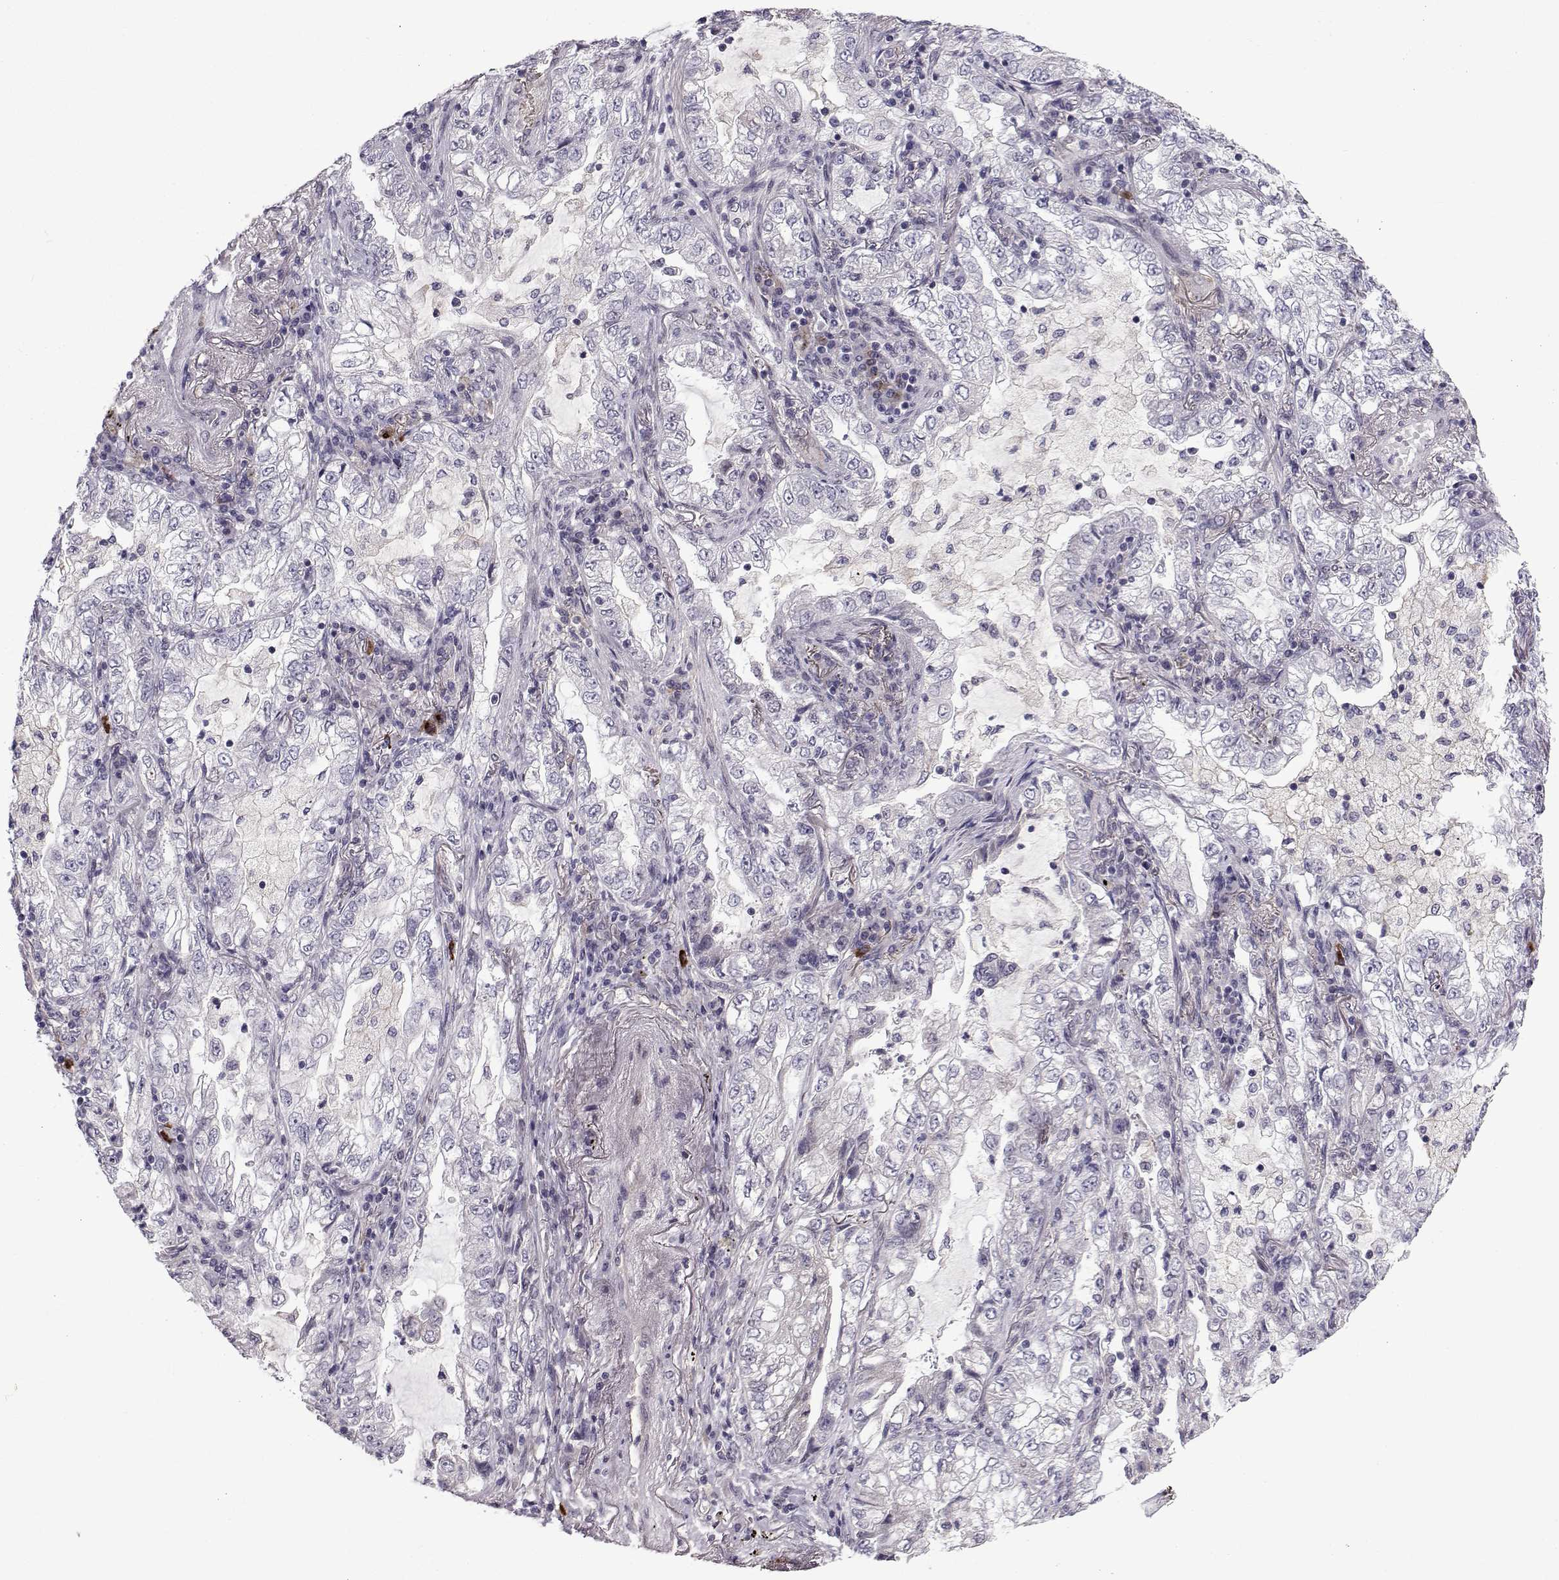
{"staining": {"intensity": "negative", "quantity": "none", "location": "none"}, "tissue": "lung cancer", "cell_type": "Tumor cells", "image_type": "cancer", "snomed": [{"axis": "morphology", "description": "Adenocarcinoma, NOS"}, {"axis": "topography", "description": "Lung"}], "caption": "IHC micrograph of neoplastic tissue: human lung cancer (adenocarcinoma) stained with DAB (3,3'-diaminobenzidine) demonstrates no significant protein staining in tumor cells.", "gene": "RBM24", "patient": {"sex": "female", "age": 73}}